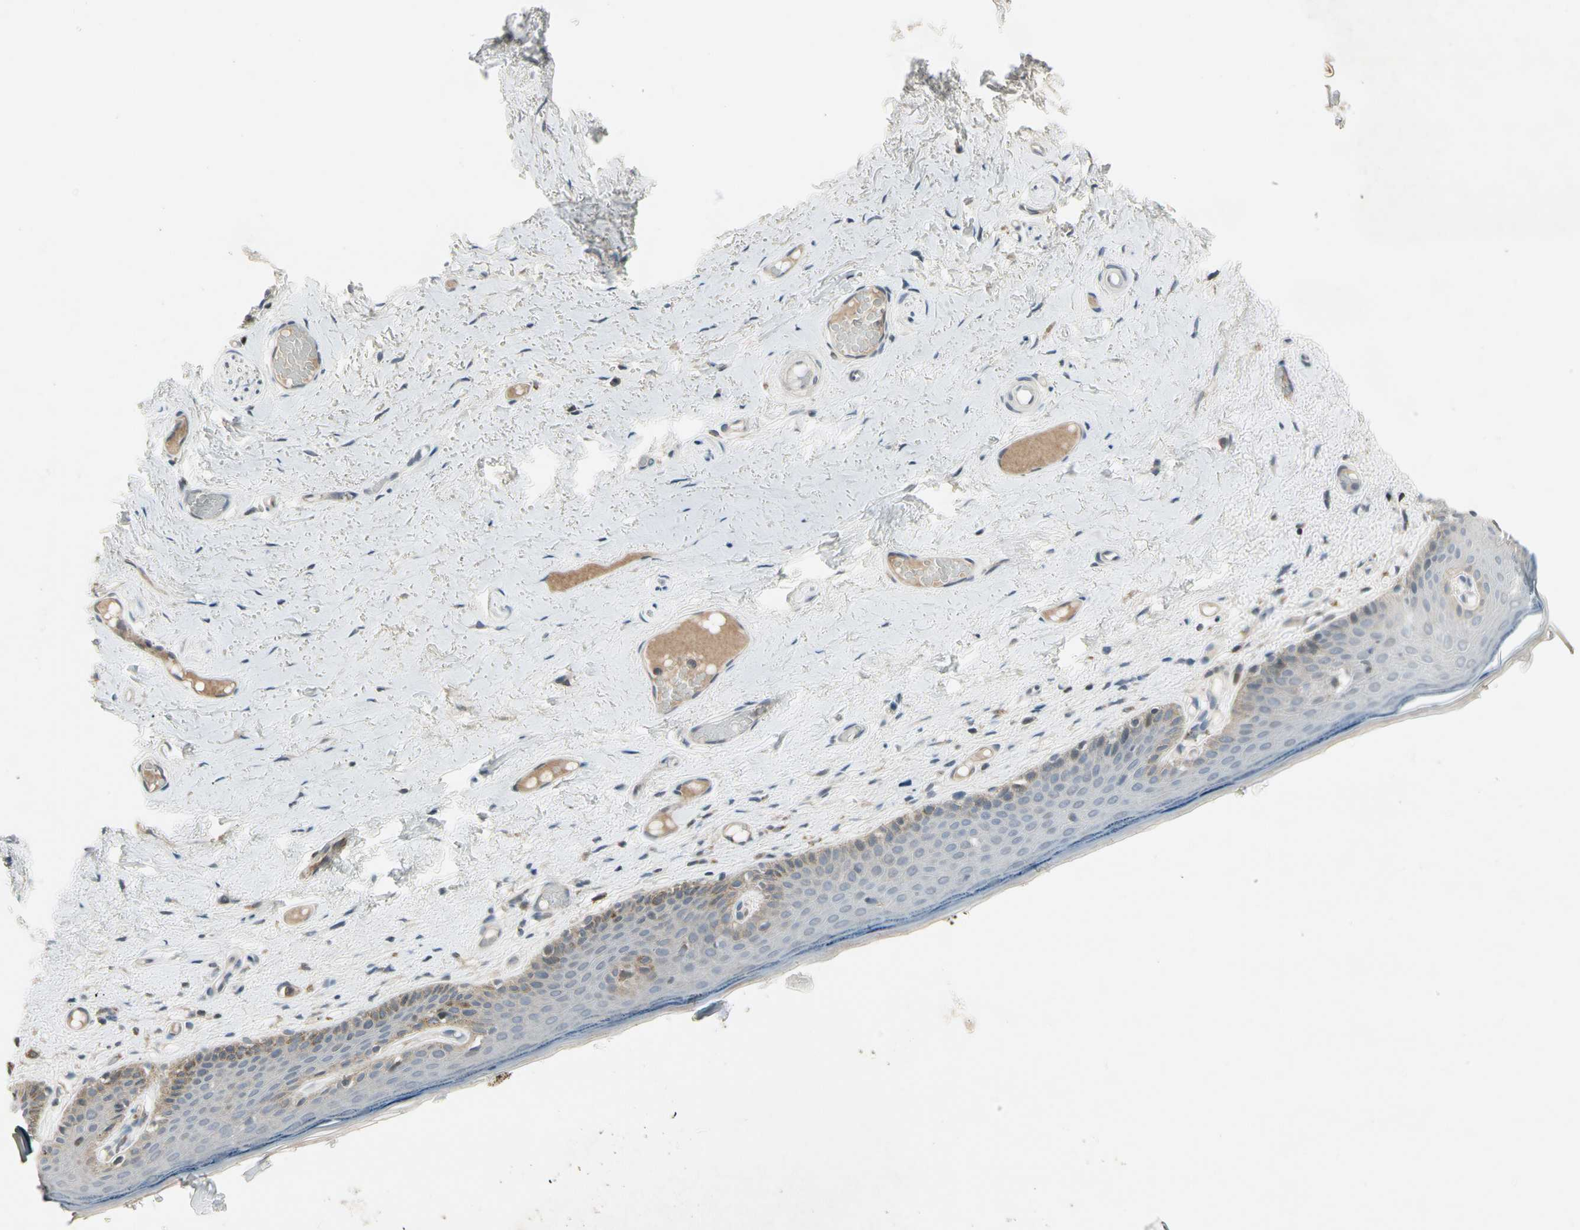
{"staining": {"intensity": "moderate", "quantity": "<25%", "location": "cytoplasmic/membranous"}, "tissue": "skin", "cell_type": "Epidermal cells", "image_type": "normal", "snomed": [{"axis": "morphology", "description": "Normal tissue, NOS"}, {"axis": "topography", "description": "Vulva"}], "caption": "Skin stained with DAB (3,3'-diaminobenzidine) immunohistochemistry exhibits low levels of moderate cytoplasmic/membranous positivity in about <25% of epidermal cells. The staining is performed using DAB (3,3'-diaminobenzidine) brown chromogen to label protein expression. The nuclei are counter-stained blue using hematoxylin.", "gene": "NMI", "patient": {"sex": "female", "age": 54}}